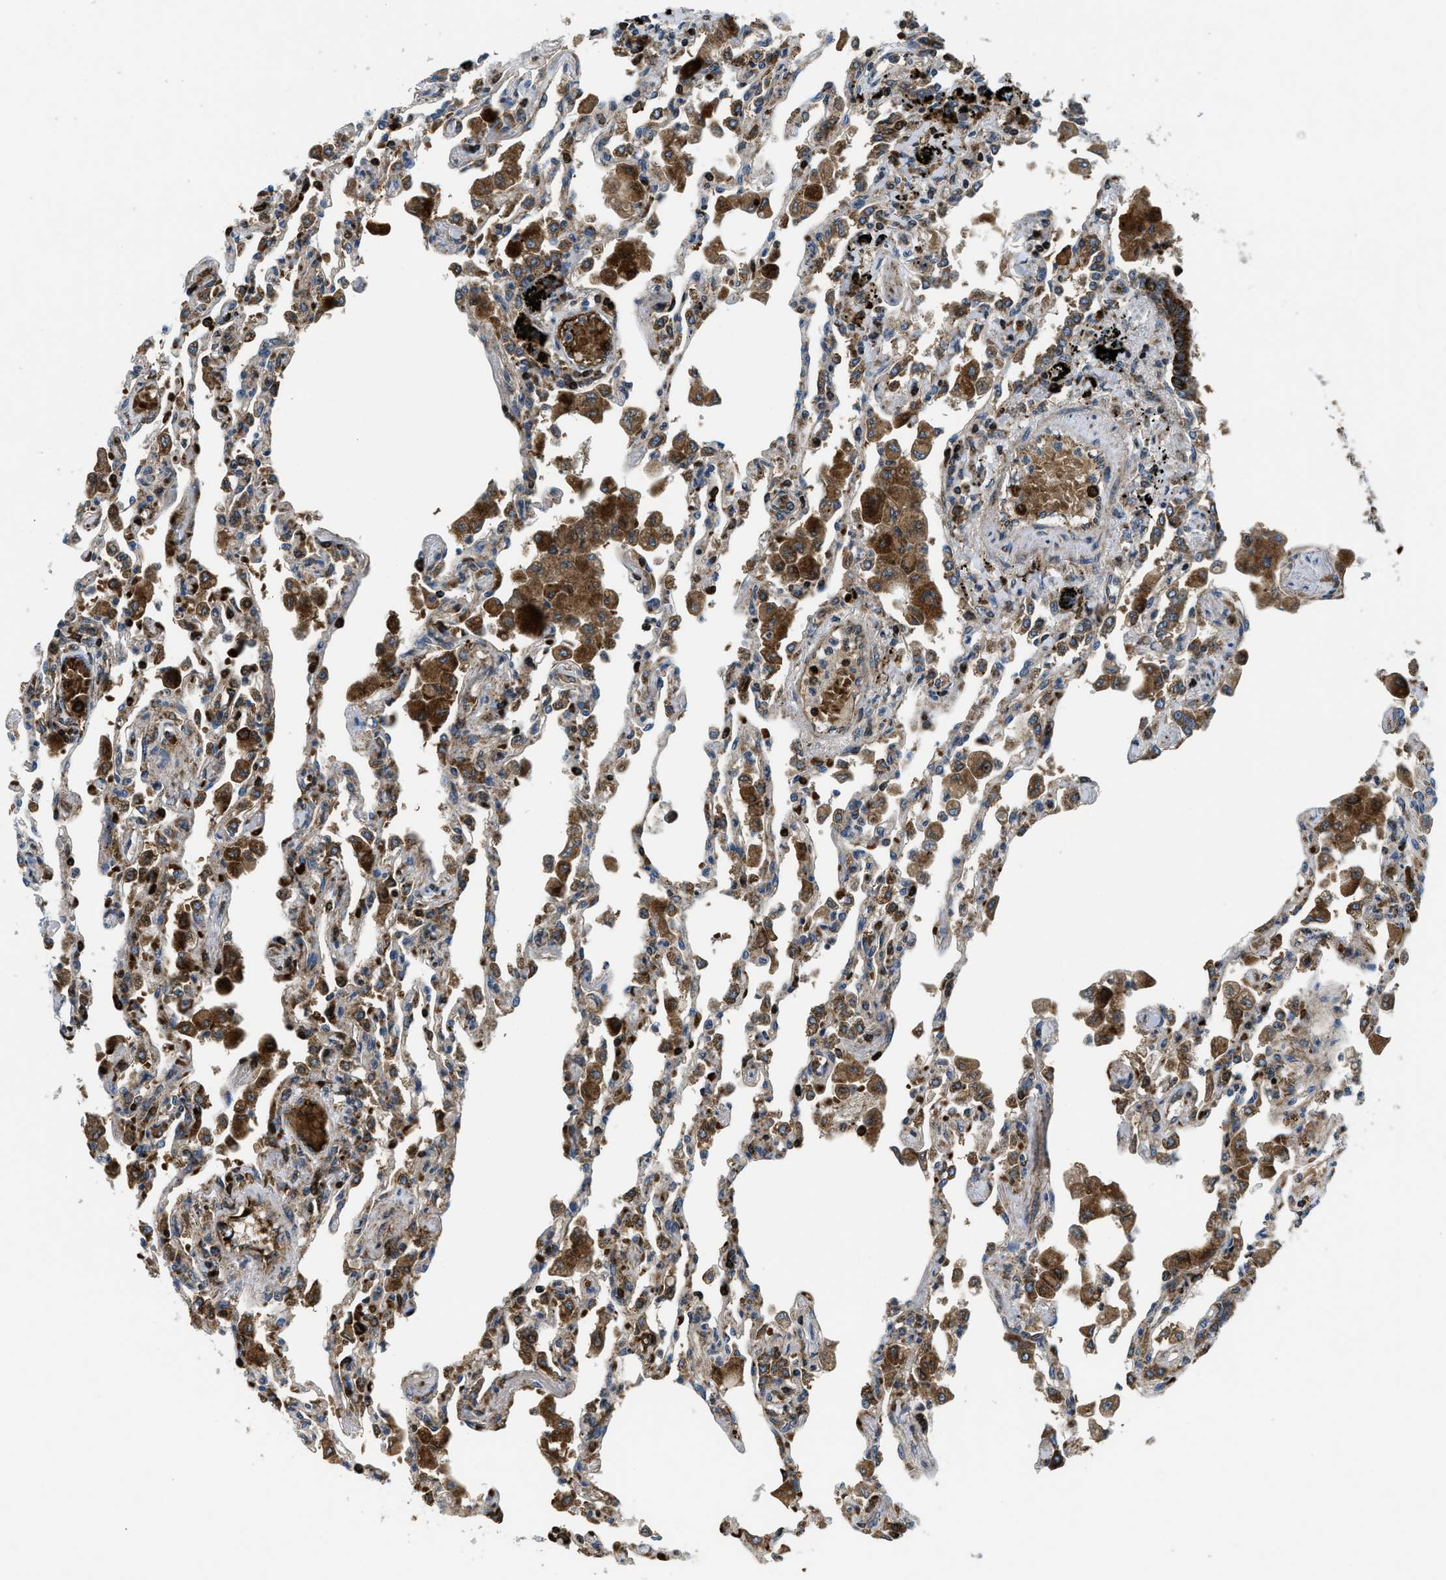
{"staining": {"intensity": "weak", "quantity": "25%-75%", "location": "cytoplasmic/membranous"}, "tissue": "lung", "cell_type": "Alveolar cells", "image_type": "normal", "snomed": [{"axis": "morphology", "description": "Normal tissue, NOS"}, {"axis": "topography", "description": "Bronchus"}, {"axis": "topography", "description": "Lung"}], "caption": "A histopathology image of lung stained for a protein exhibits weak cytoplasmic/membranous brown staining in alveolar cells.", "gene": "CSPG4", "patient": {"sex": "female", "age": 49}}